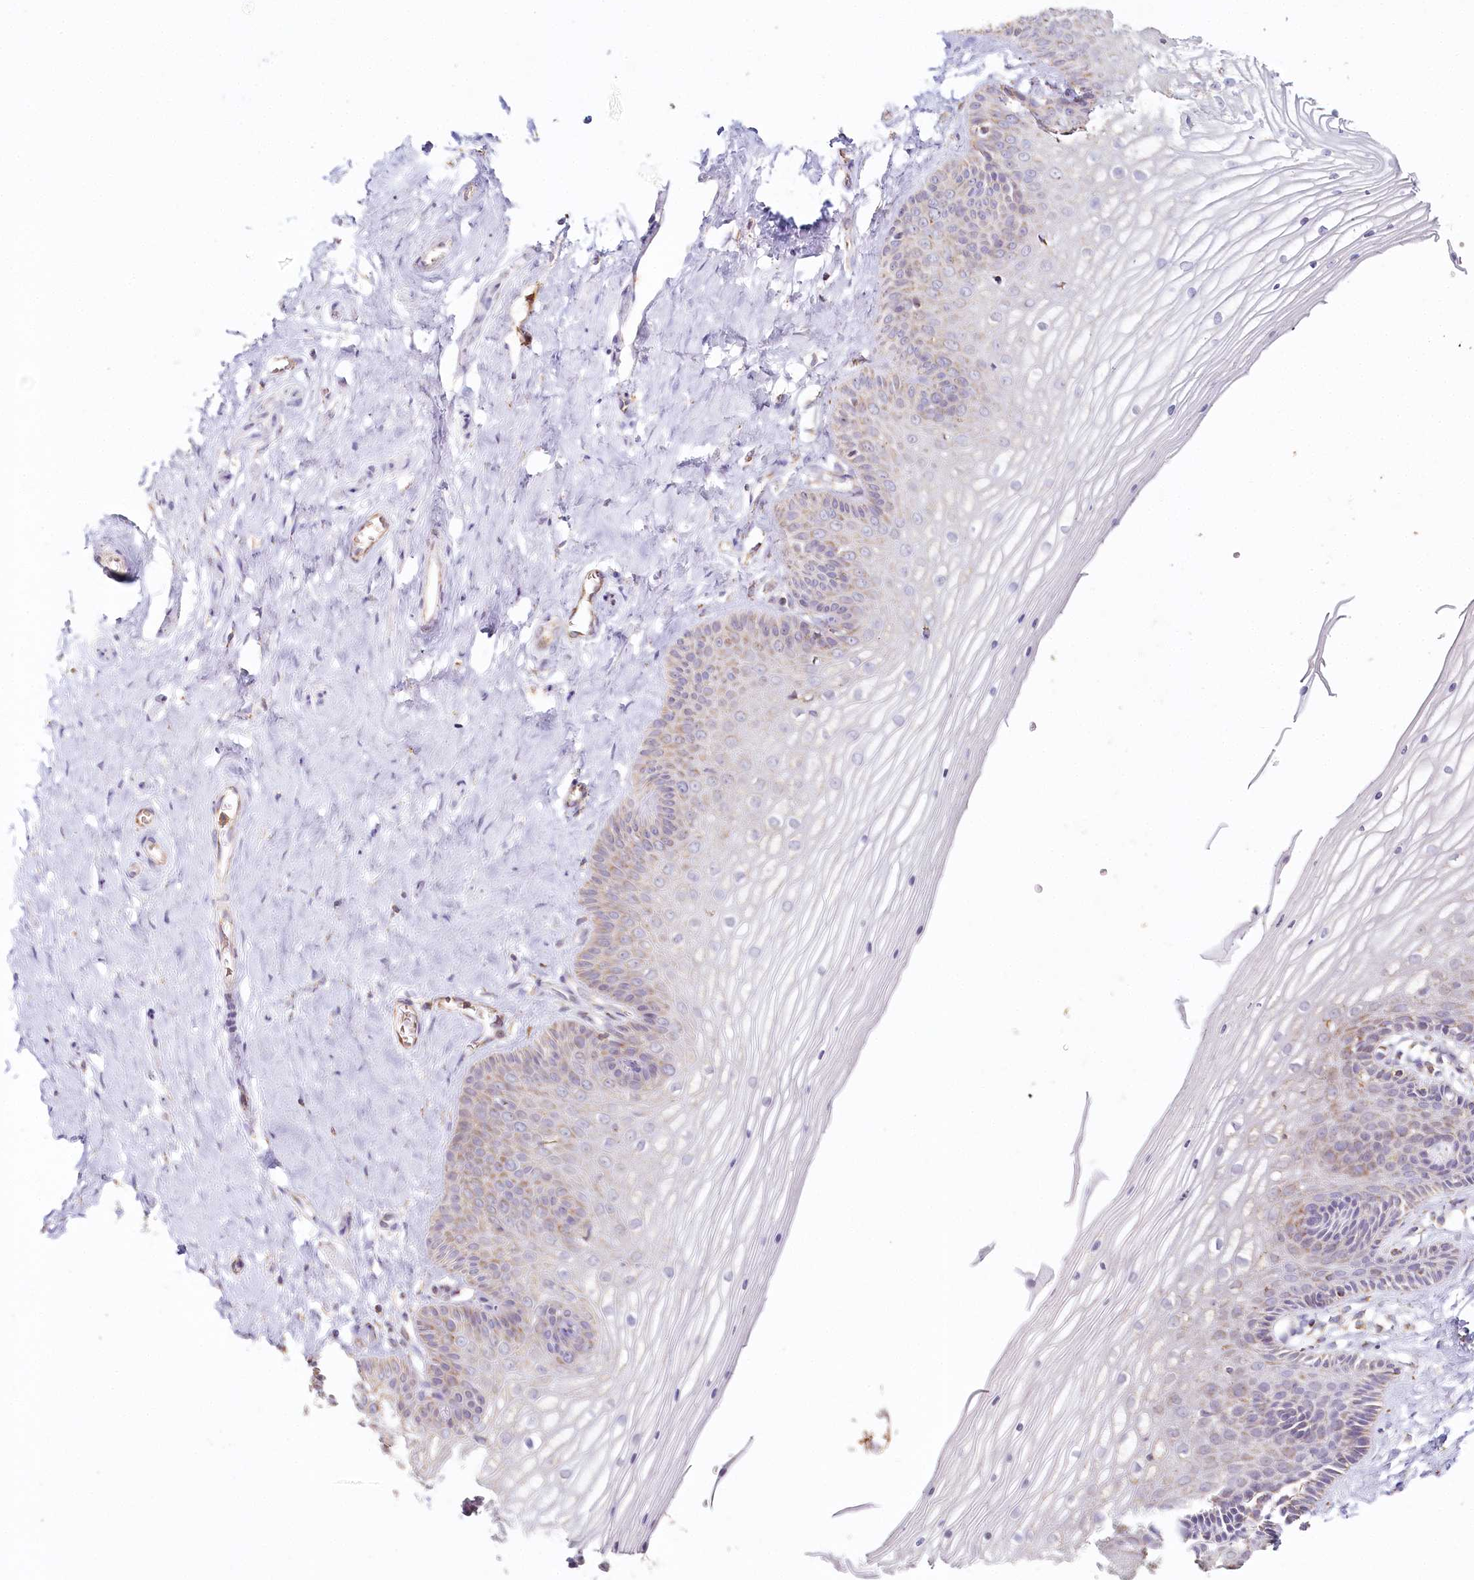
{"staining": {"intensity": "moderate", "quantity": "<25%", "location": "cytoplasmic/membranous"}, "tissue": "vagina", "cell_type": "Squamous epithelial cells", "image_type": "normal", "snomed": [{"axis": "morphology", "description": "Normal tissue, NOS"}, {"axis": "topography", "description": "Vagina"}, {"axis": "topography", "description": "Cervix"}], "caption": "Moderate cytoplasmic/membranous positivity is identified in approximately <25% of squamous epithelial cells in benign vagina.", "gene": "MMP25", "patient": {"sex": "female", "age": 40}}